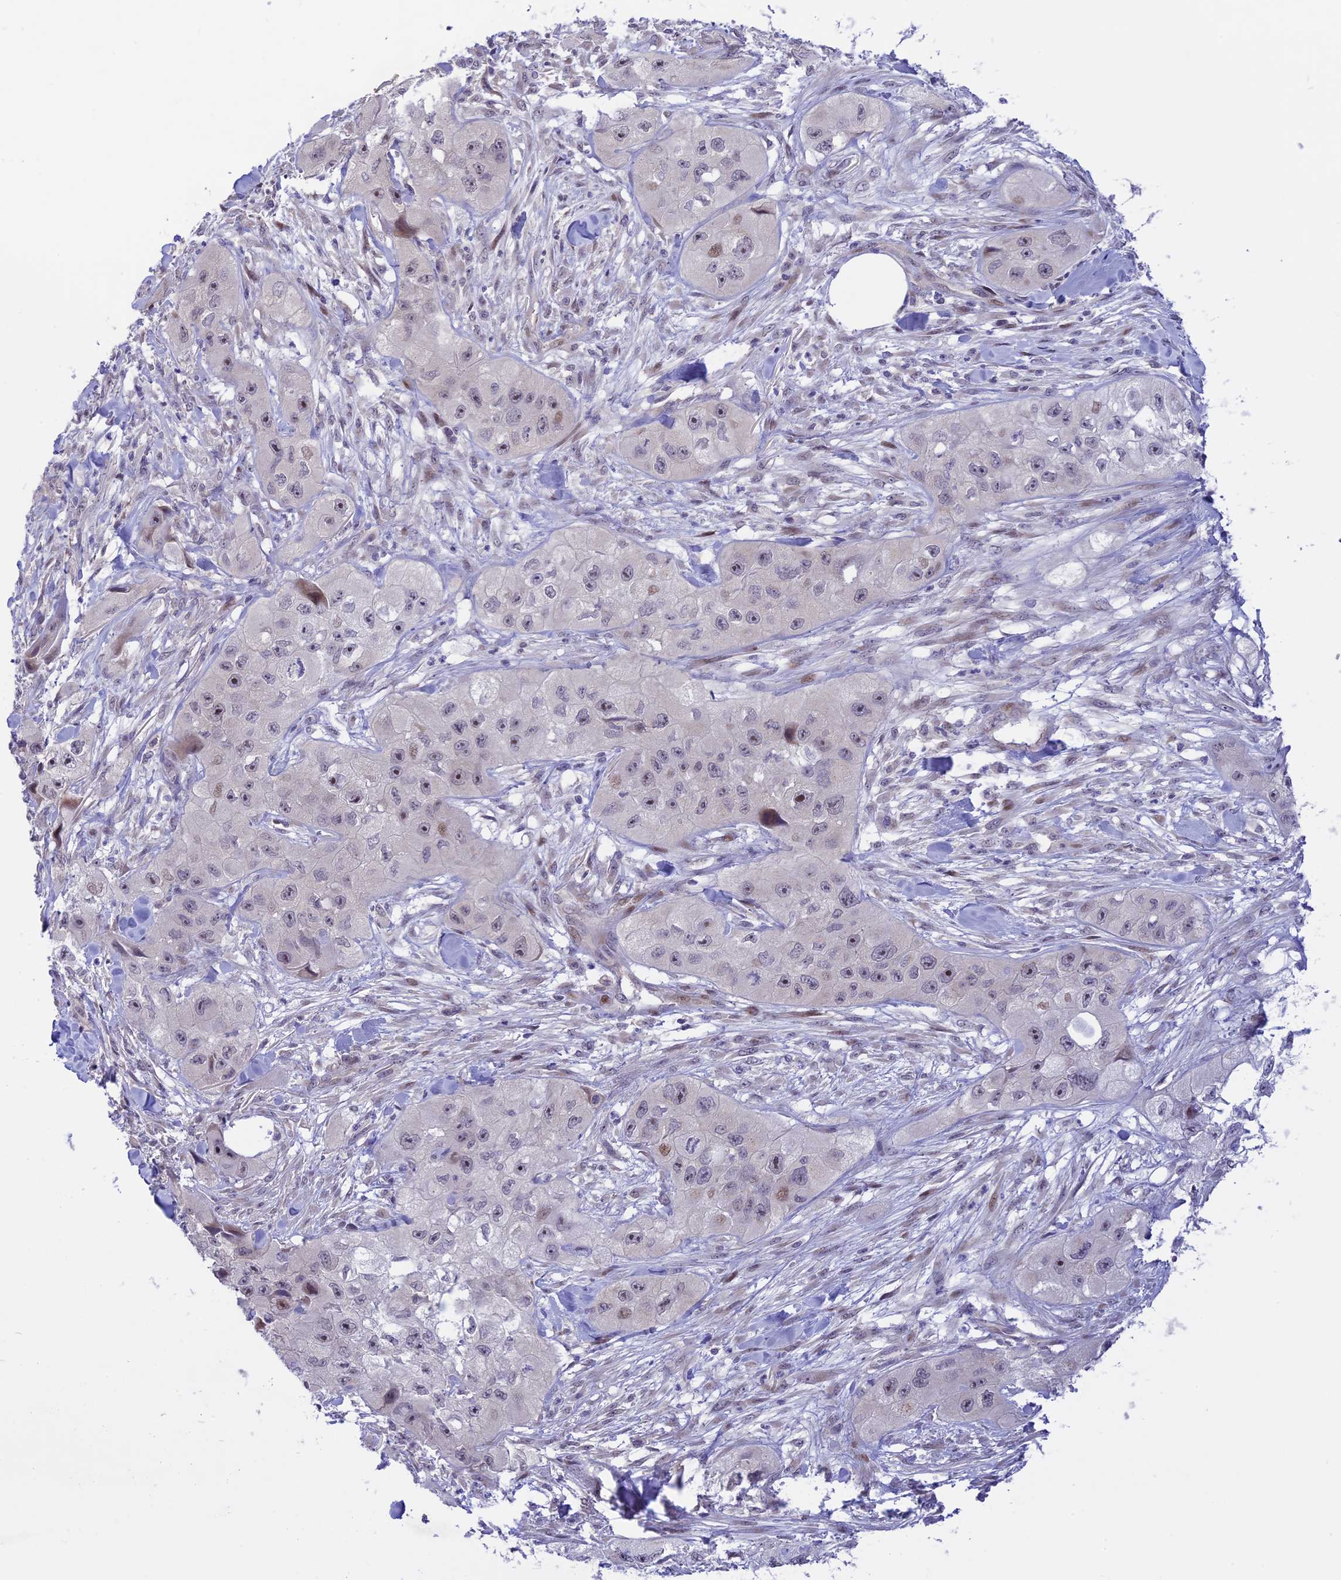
{"staining": {"intensity": "negative", "quantity": "none", "location": "none"}, "tissue": "skin cancer", "cell_type": "Tumor cells", "image_type": "cancer", "snomed": [{"axis": "morphology", "description": "Squamous cell carcinoma, NOS"}, {"axis": "topography", "description": "Skin"}, {"axis": "topography", "description": "Subcutis"}], "caption": "High power microscopy image of an IHC histopathology image of skin cancer, revealing no significant expression in tumor cells.", "gene": "ZNF837", "patient": {"sex": "male", "age": 73}}